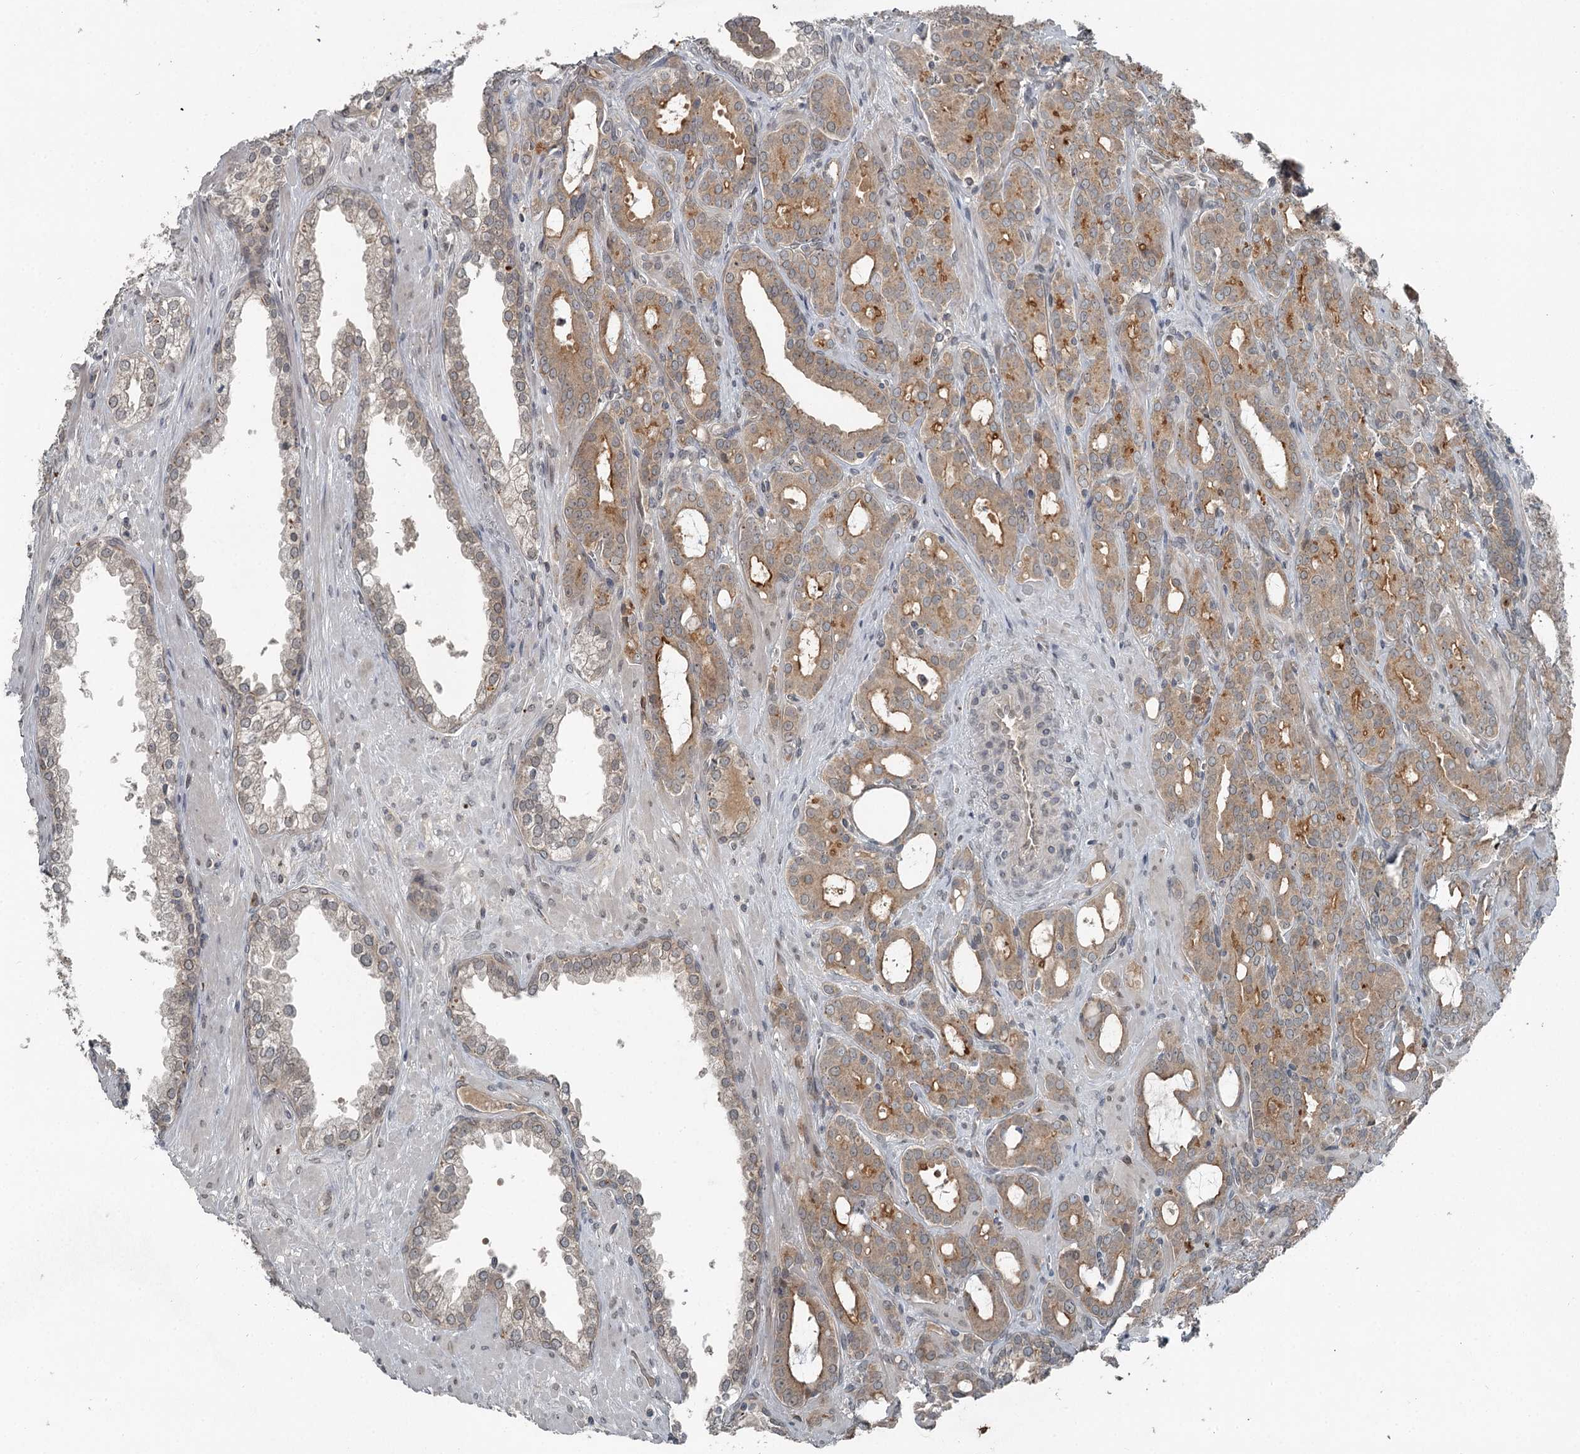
{"staining": {"intensity": "moderate", "quantity": "<25%", "location": "cytoplasmic/membranous"}, "tissue": "prostate cancer", "cell_type": "Tumor cells", "image_type": "cancer", "snomed": [{"axis": "morphology", "description": "Adenocarcinoma, High grade"}, {"axis": "topography", "description": "Prostate"}], "caption": "An IHC image of tumor tissue is shown. Protein staining in brown shows moderate cytoplasmic/membranous positivity in high-grade adenocarcinoma (prostate) within tumor cells.", "gene": "SLC39A8", "patient": {"sex": "male", "age": 72}}